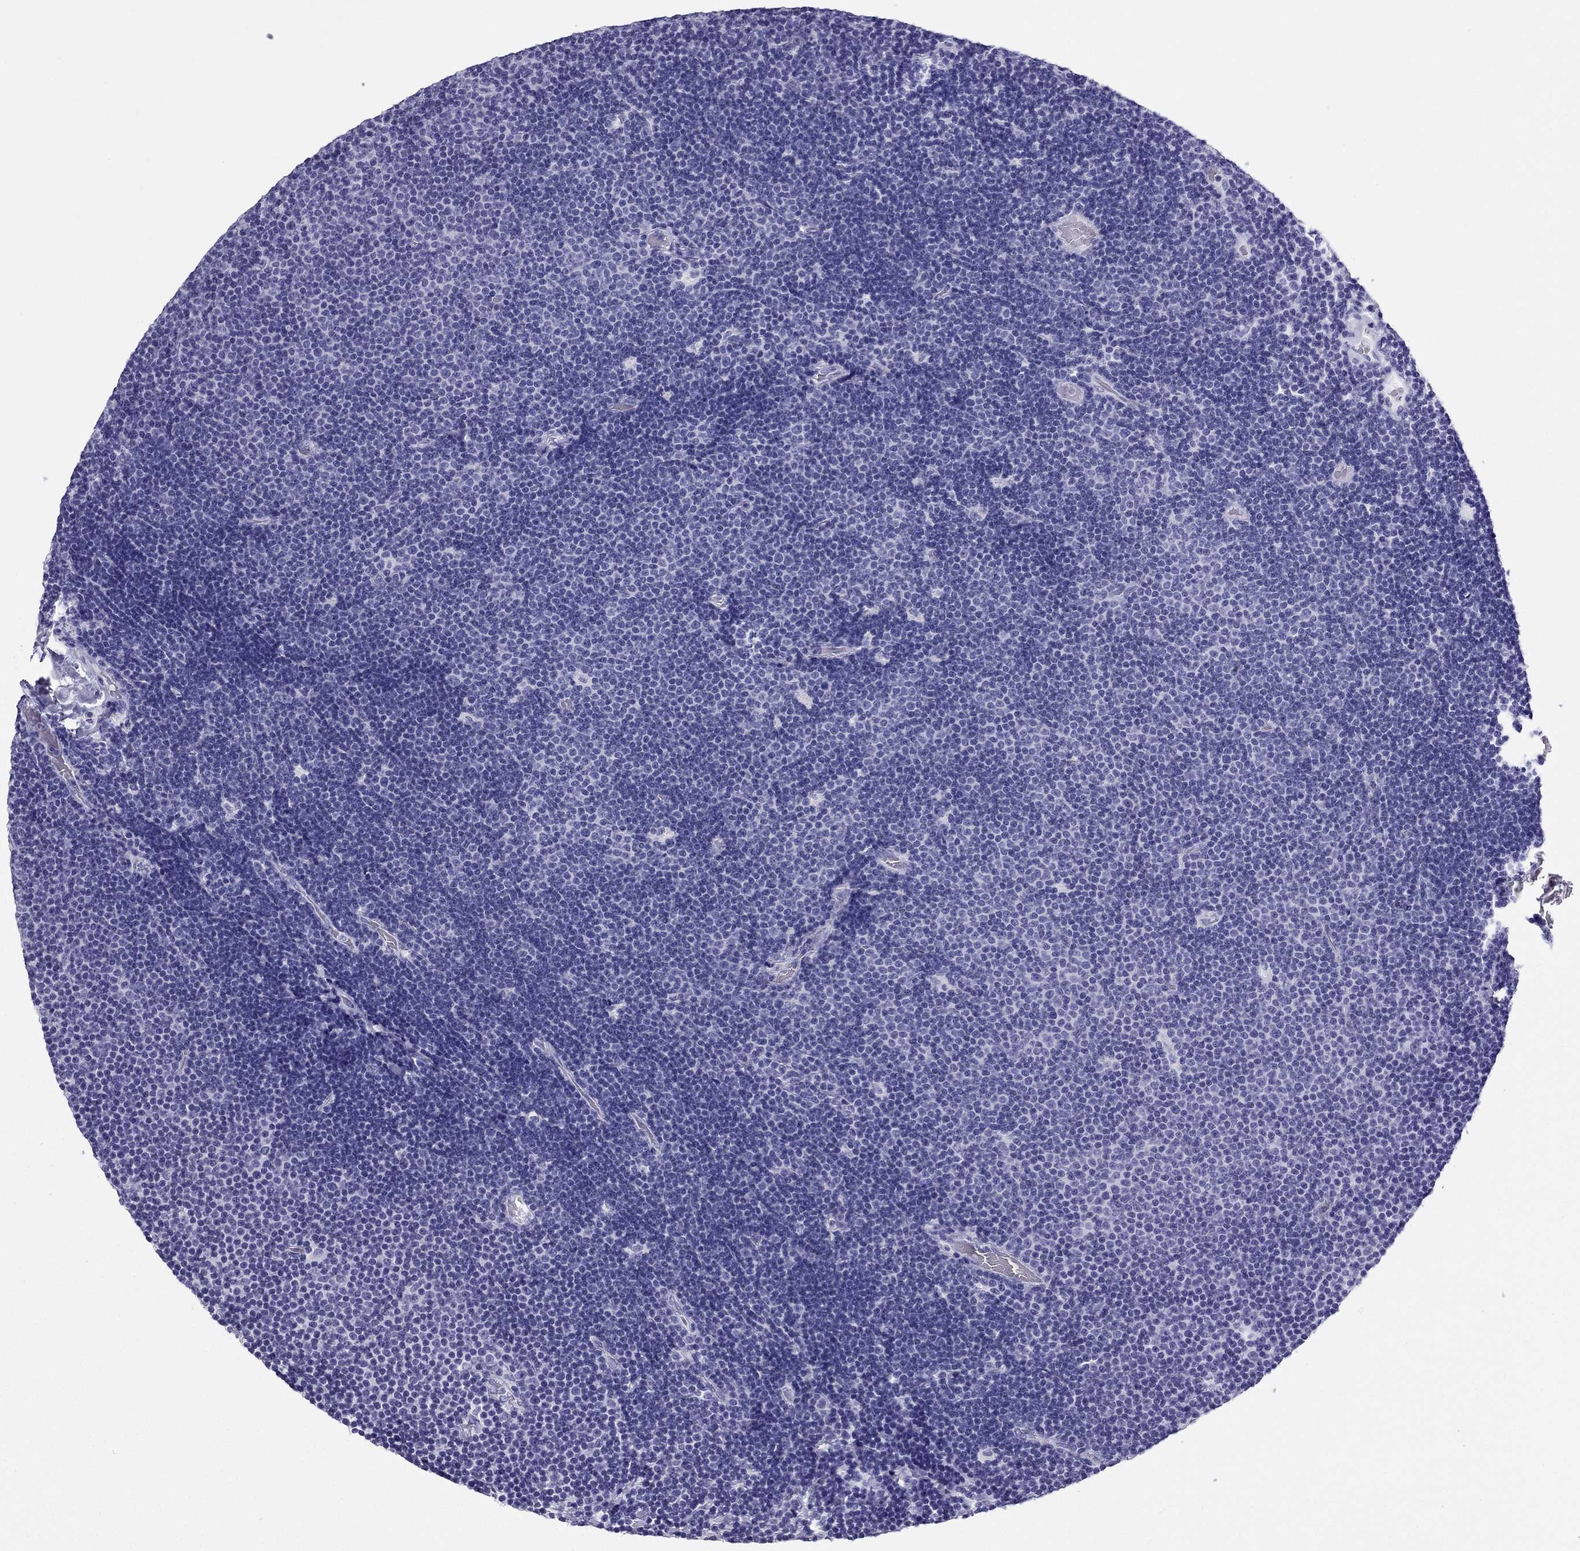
{"staining": {"intensity": "negative", "quantity": "none", "location": "none"}, "tissue": "lymphoma", "cell_type": "Tumor cells", "image_type": "cancer", "snomed": [{"axis": "morphology", "description": "Malignant lymphoma, non-Hodgkin's type, Low grade"}, {"axis": "topography", "description": "Brain"}], "caption": "An image of human malignant lymphoma, non-Hodgkin's type (low-grade) is negative for staining in tumor cells.", "gene": "PDE6A", "patient": {"sex": "female", "age": 66}}